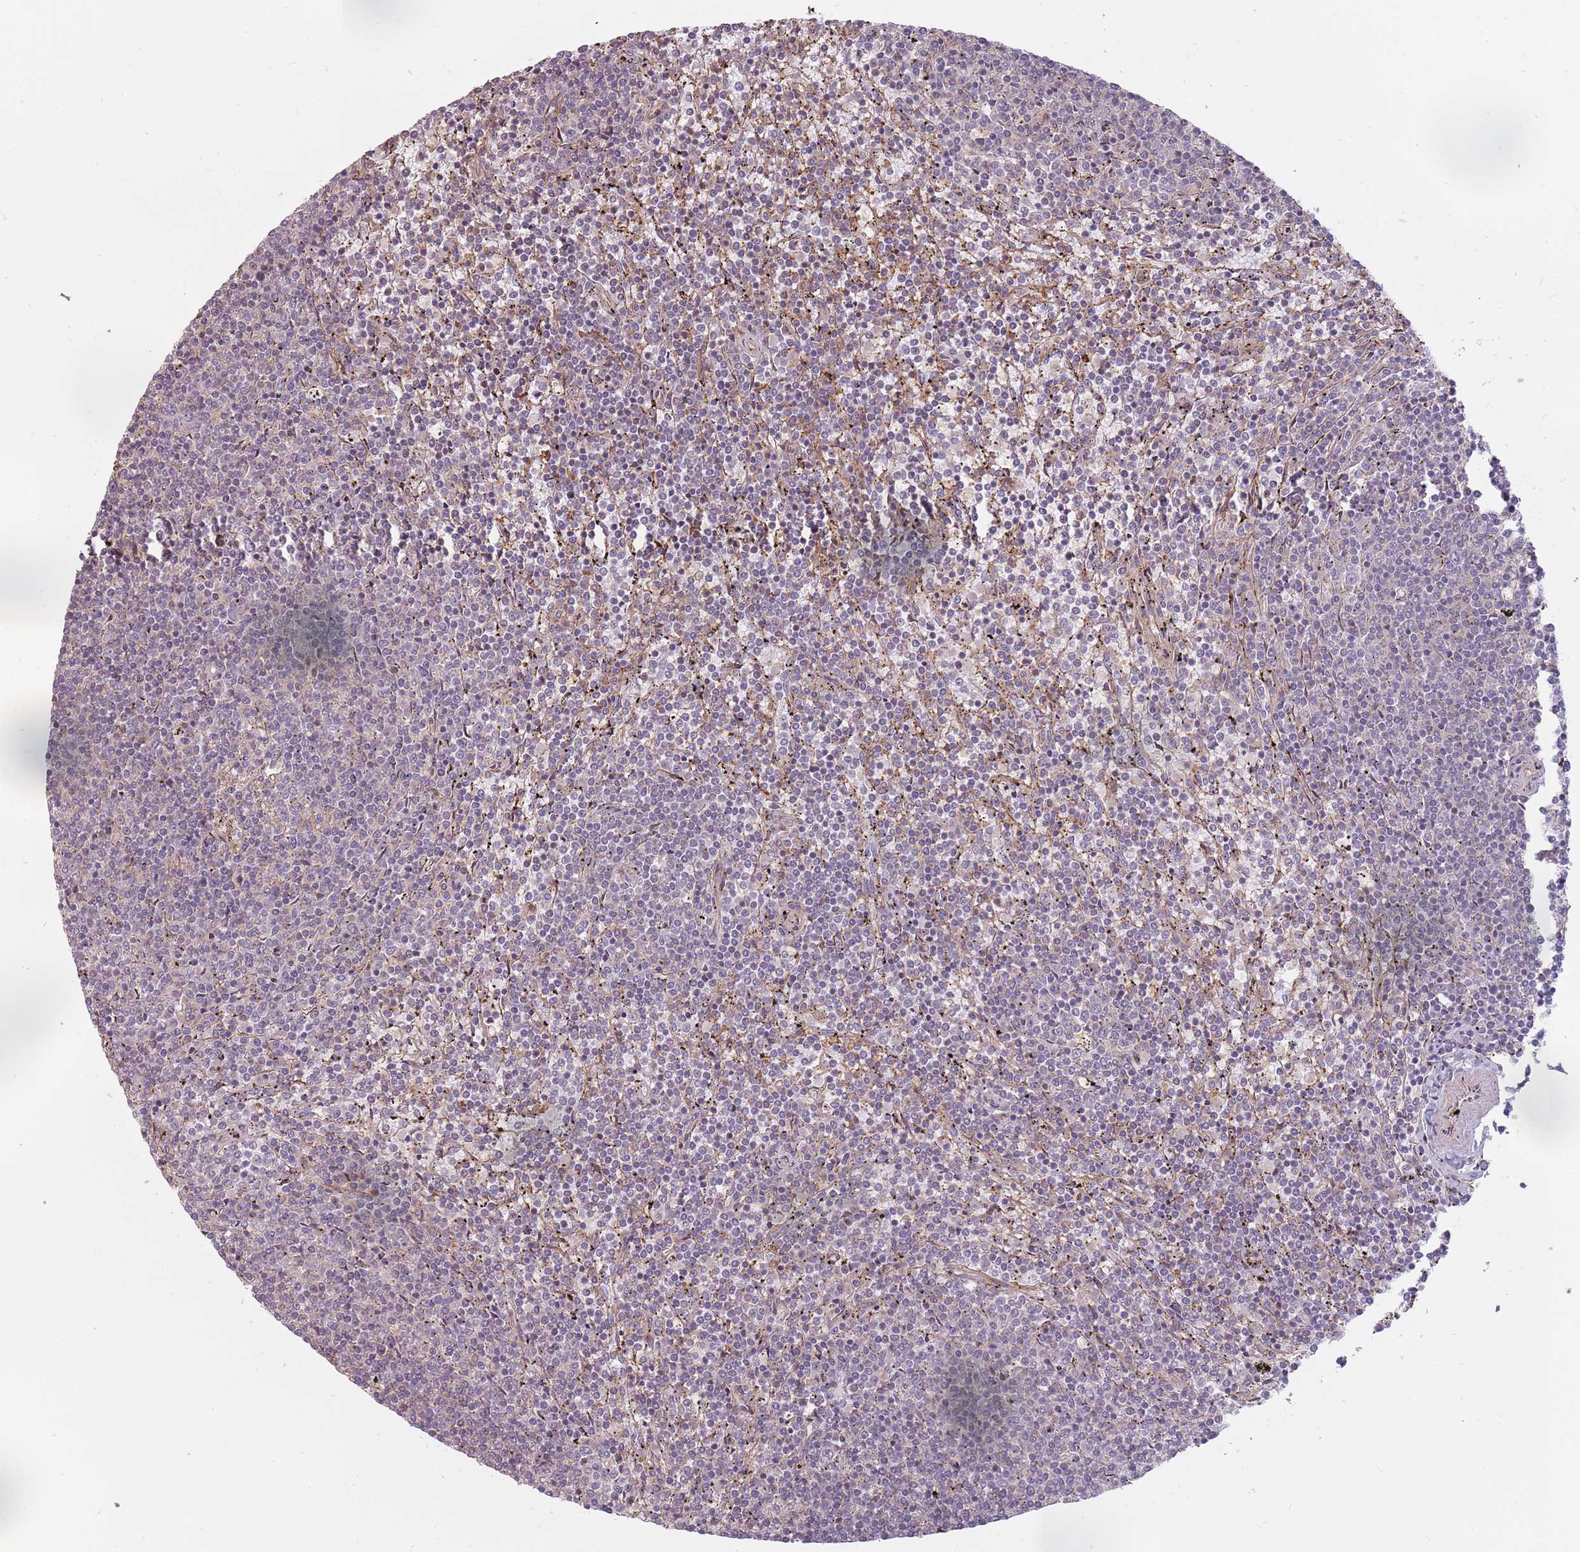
{"staining": {"intensity": "negative", "quantity": "none", "location": "none"}, "tissue": "lymphoma", "cell_type": "Tumor cells", "image_type": "cancer", "snomed": [{"axis": "morphology", "description": "Malignant lymphoma, non-Hodgkin's type, Low grade"}, {"axis": "topography", "description": "Spleen"}], "caption": "Tumor cells show no significant protein positivity in low-grade malignant lymphoma, non-Hodgkin's type. The staining was performed using DAB (3,3'-diaminobenzidine) to visualize the protein expression in brown, while the nuclei were stained in blue with hematoxylin (Magnification: 20x).", "gene": "PPP1R14C", "patient": {"sex": "female", "age": 50}}